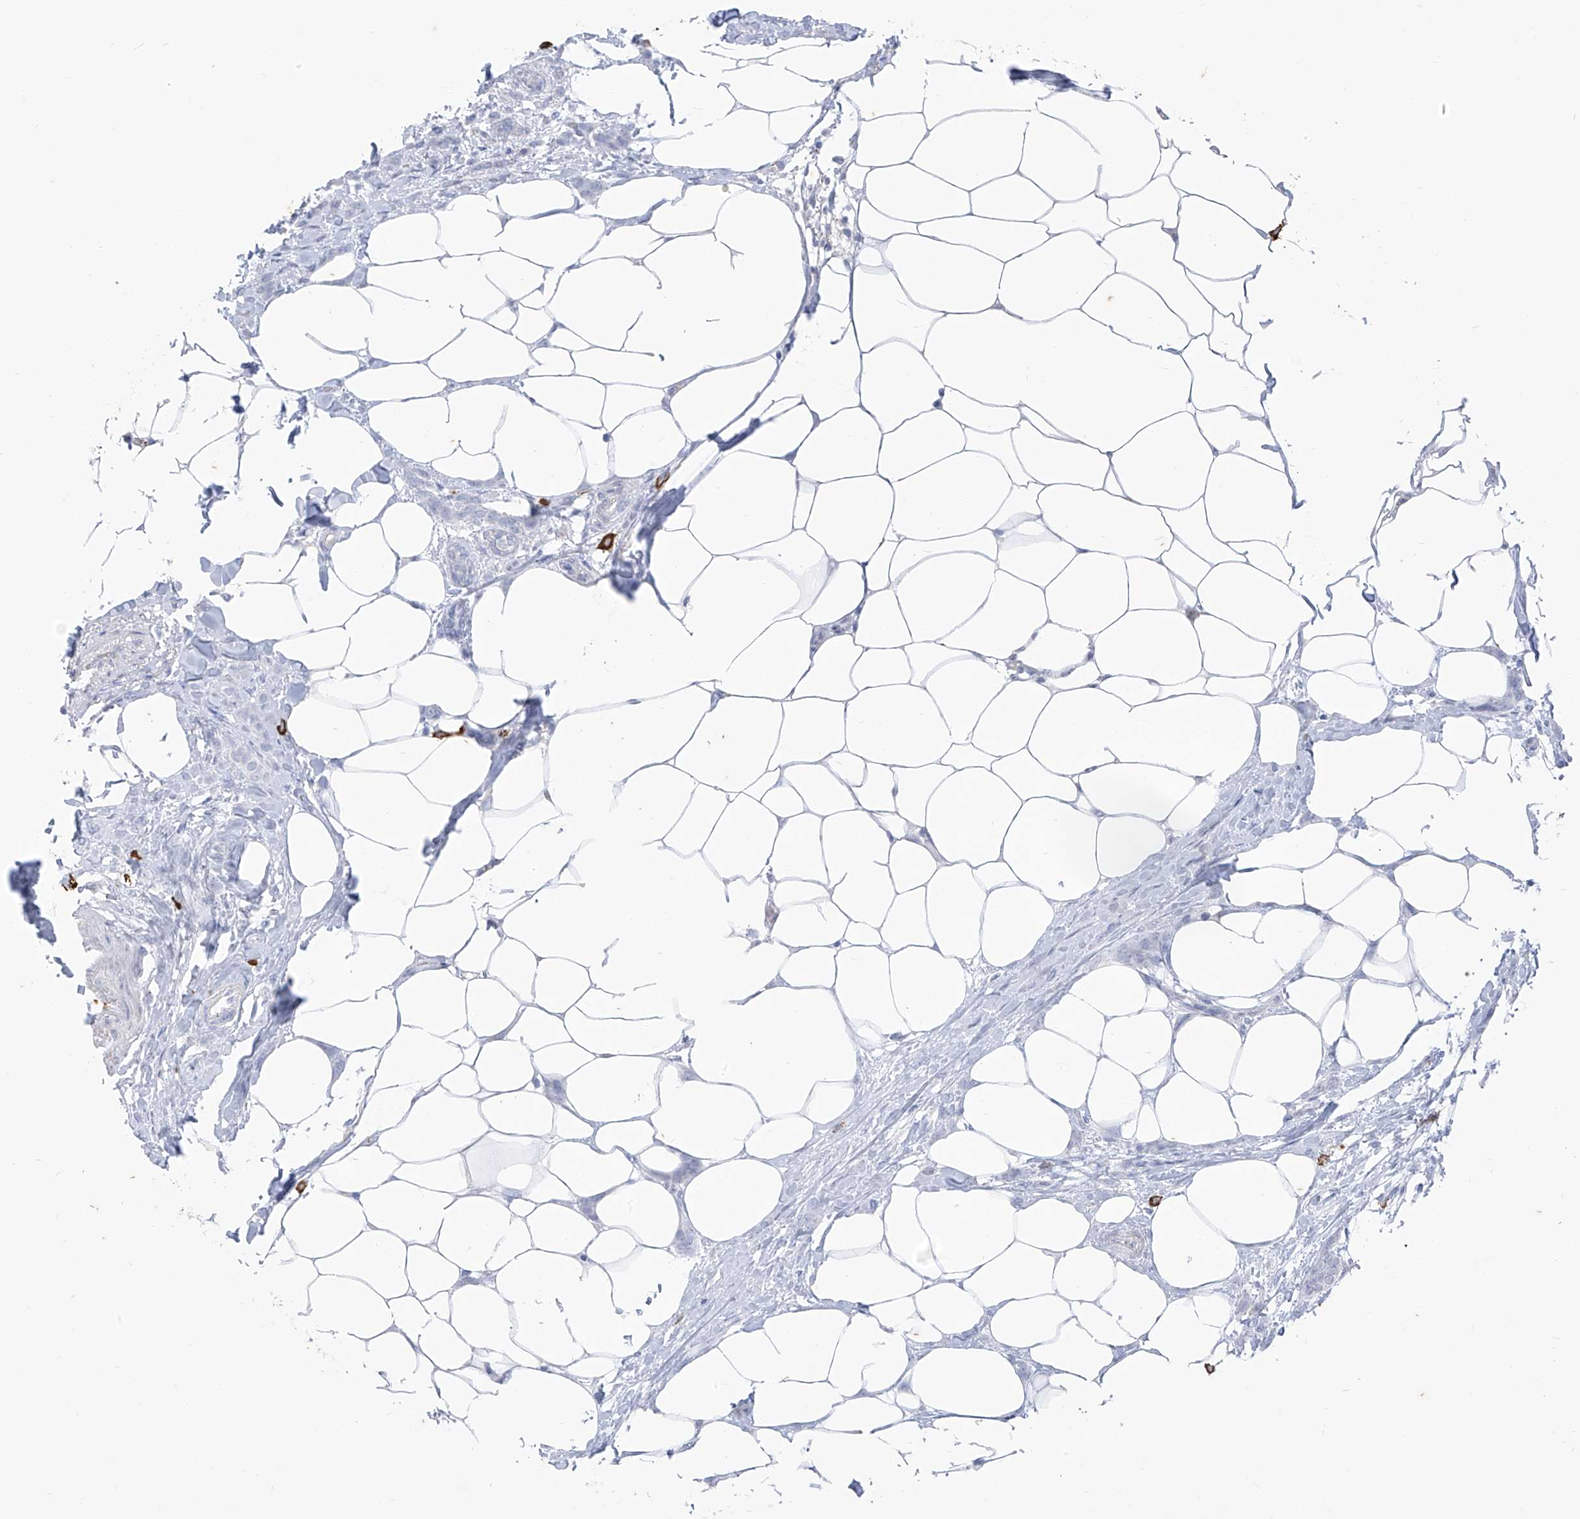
{"staining": {"intensity": "negative", "quantity": "none", "location": "none"}, "tissue": "breast cancer", "cell_type": "Tumor cells", "image_type": "cancer", "snomed": [{"axis": "morphology", "description": "Lobular carcinoma, in situ"}, {"axis": "morphology", "description": "Lobular carcinoma"}, {"axis": "topography", "description": "Breast"}], "caption": "A high-resolution histopathology image shows immunohistochemistry staining of lobular carcinoma in situ (breast), which shows no significant staining in tumor cells. (Brightfield microscopy of DAB (3,3'-diaminobenzidine) immunohistochemistry (IHC) at high magnification).", "gene": "CX3CR1", "patient": {"sex": "female", "age": 41}}